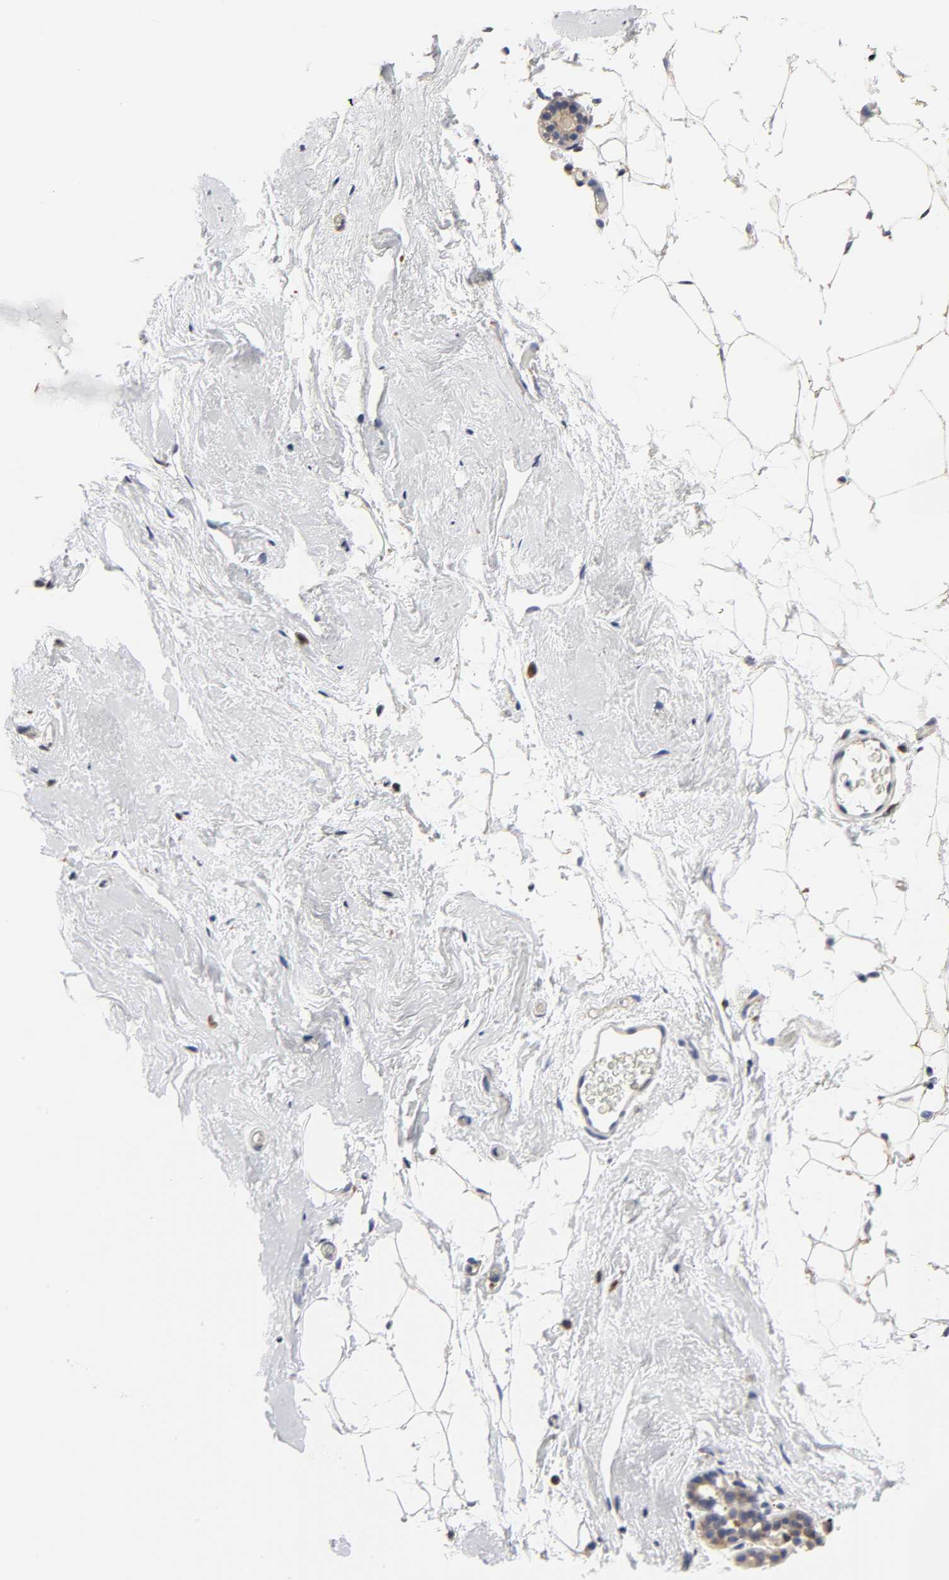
{"staining": {"intensity": "negative", "quantity": "none", "location": "none"}, "tissue": "breast", "cell_type": "Adipocytes", "image_type": "normal", "snomed": [{"axis": "morphology", "description": "Normal tissue, NOS"}, {"axis": "topography", "description": "Breast"}], "caption": "Immunohistochemical staining of unremarkable breast demonstrates no significant expression in adipocytes. Nuclei are stained in blue.", "gene": "HCK", "patient": {"sex": "female", "age": 75}}